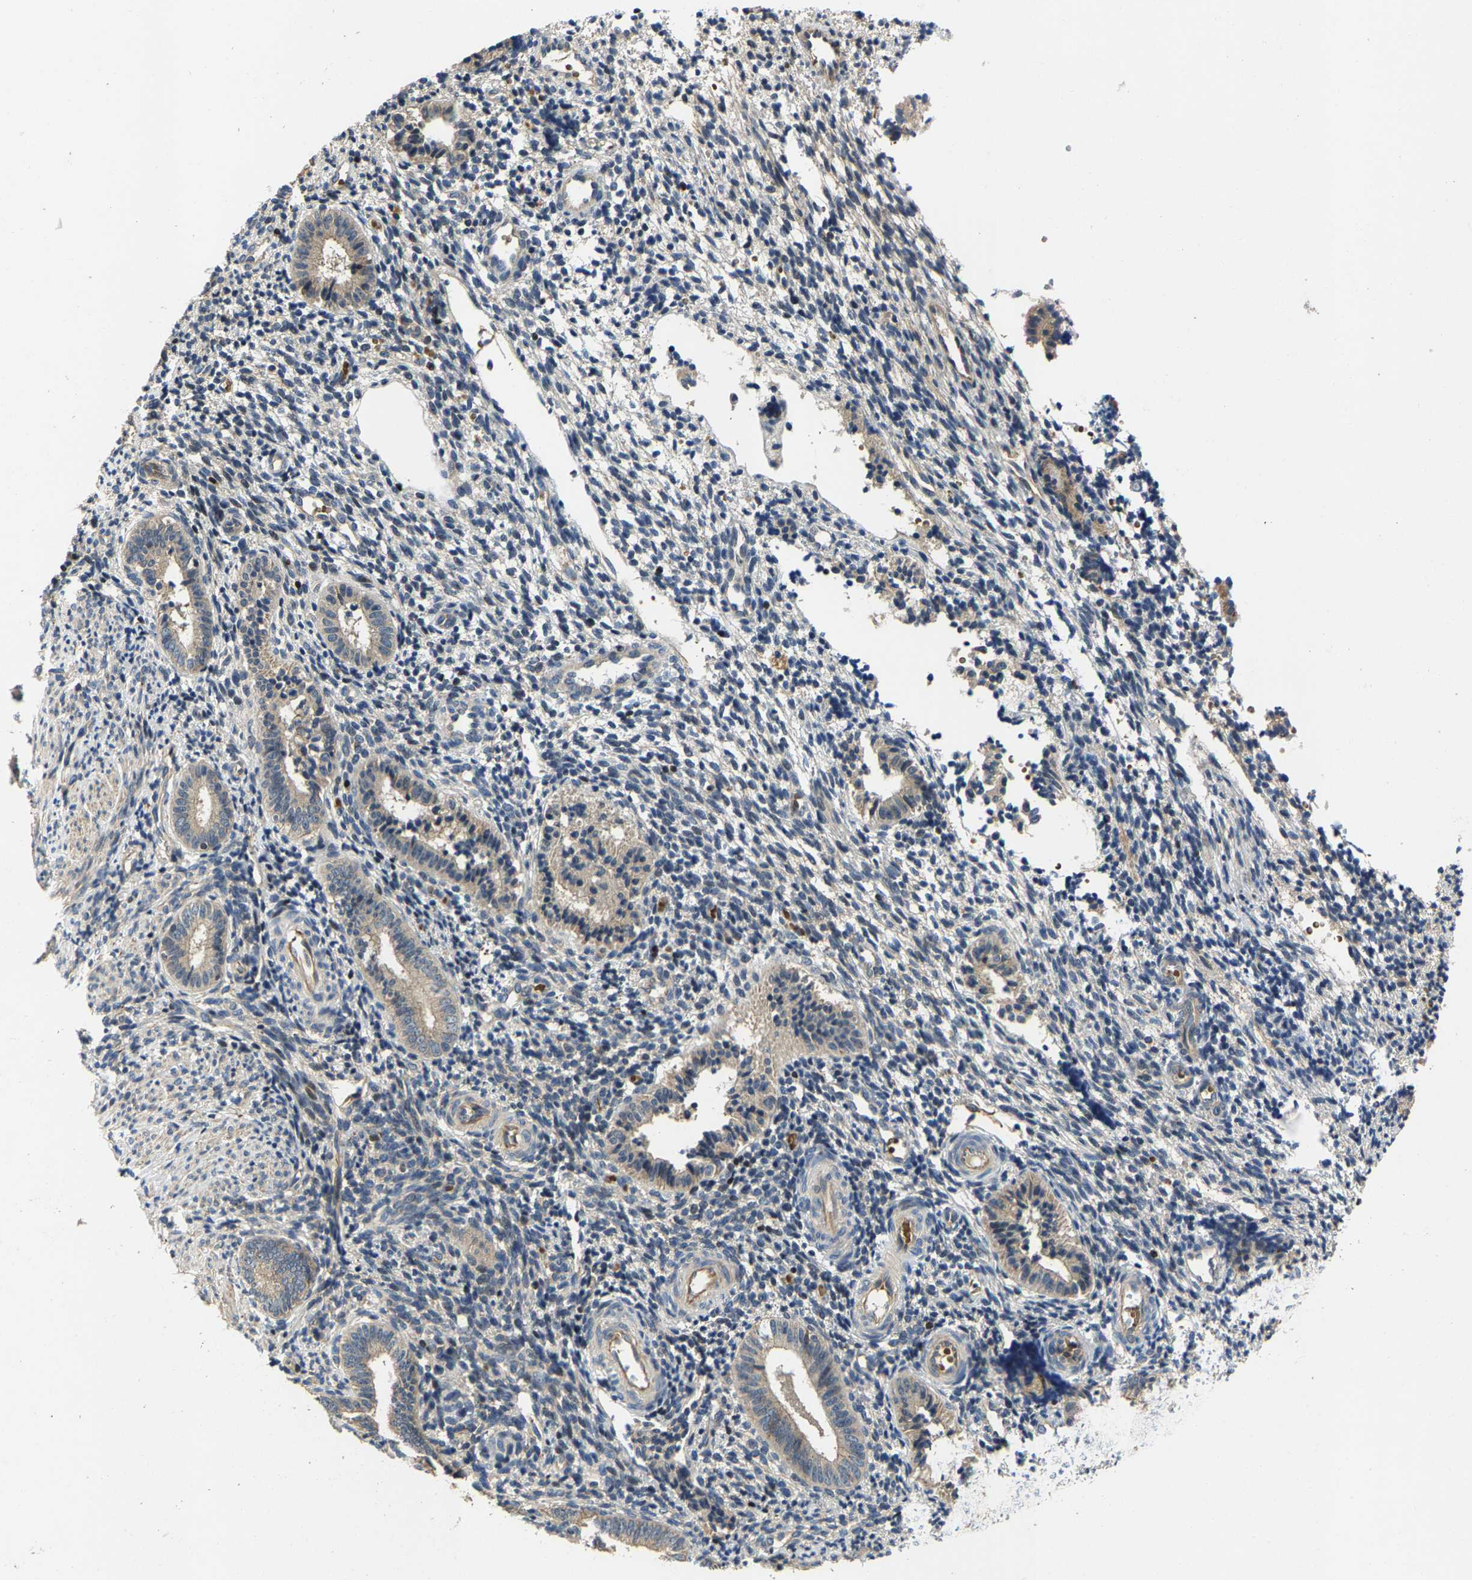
{"staining": {"intensity": "negative", "quantity": "none", "location": "none"}, "tissue": "endometrium", "cell_type": "Cells in endometrial stroma", "image_type": "normal", "snomed": [{"axis": "morphology", "description": "Normal tissue, NOS"}, {"axis": "topography", "description": "Uterus"}, {"axis": "topography", "description": "Endometrium"}], "caption": "An image of endometrium stained for a protein displays no brown staining in cells in endometrial stroma. (DAB (3,3'-diaminobenzidine) IHC visualized using brightfield microscopy, high magnification).", "gene": "AGBL3", "patient": {"sex": "female", "age": 33}}